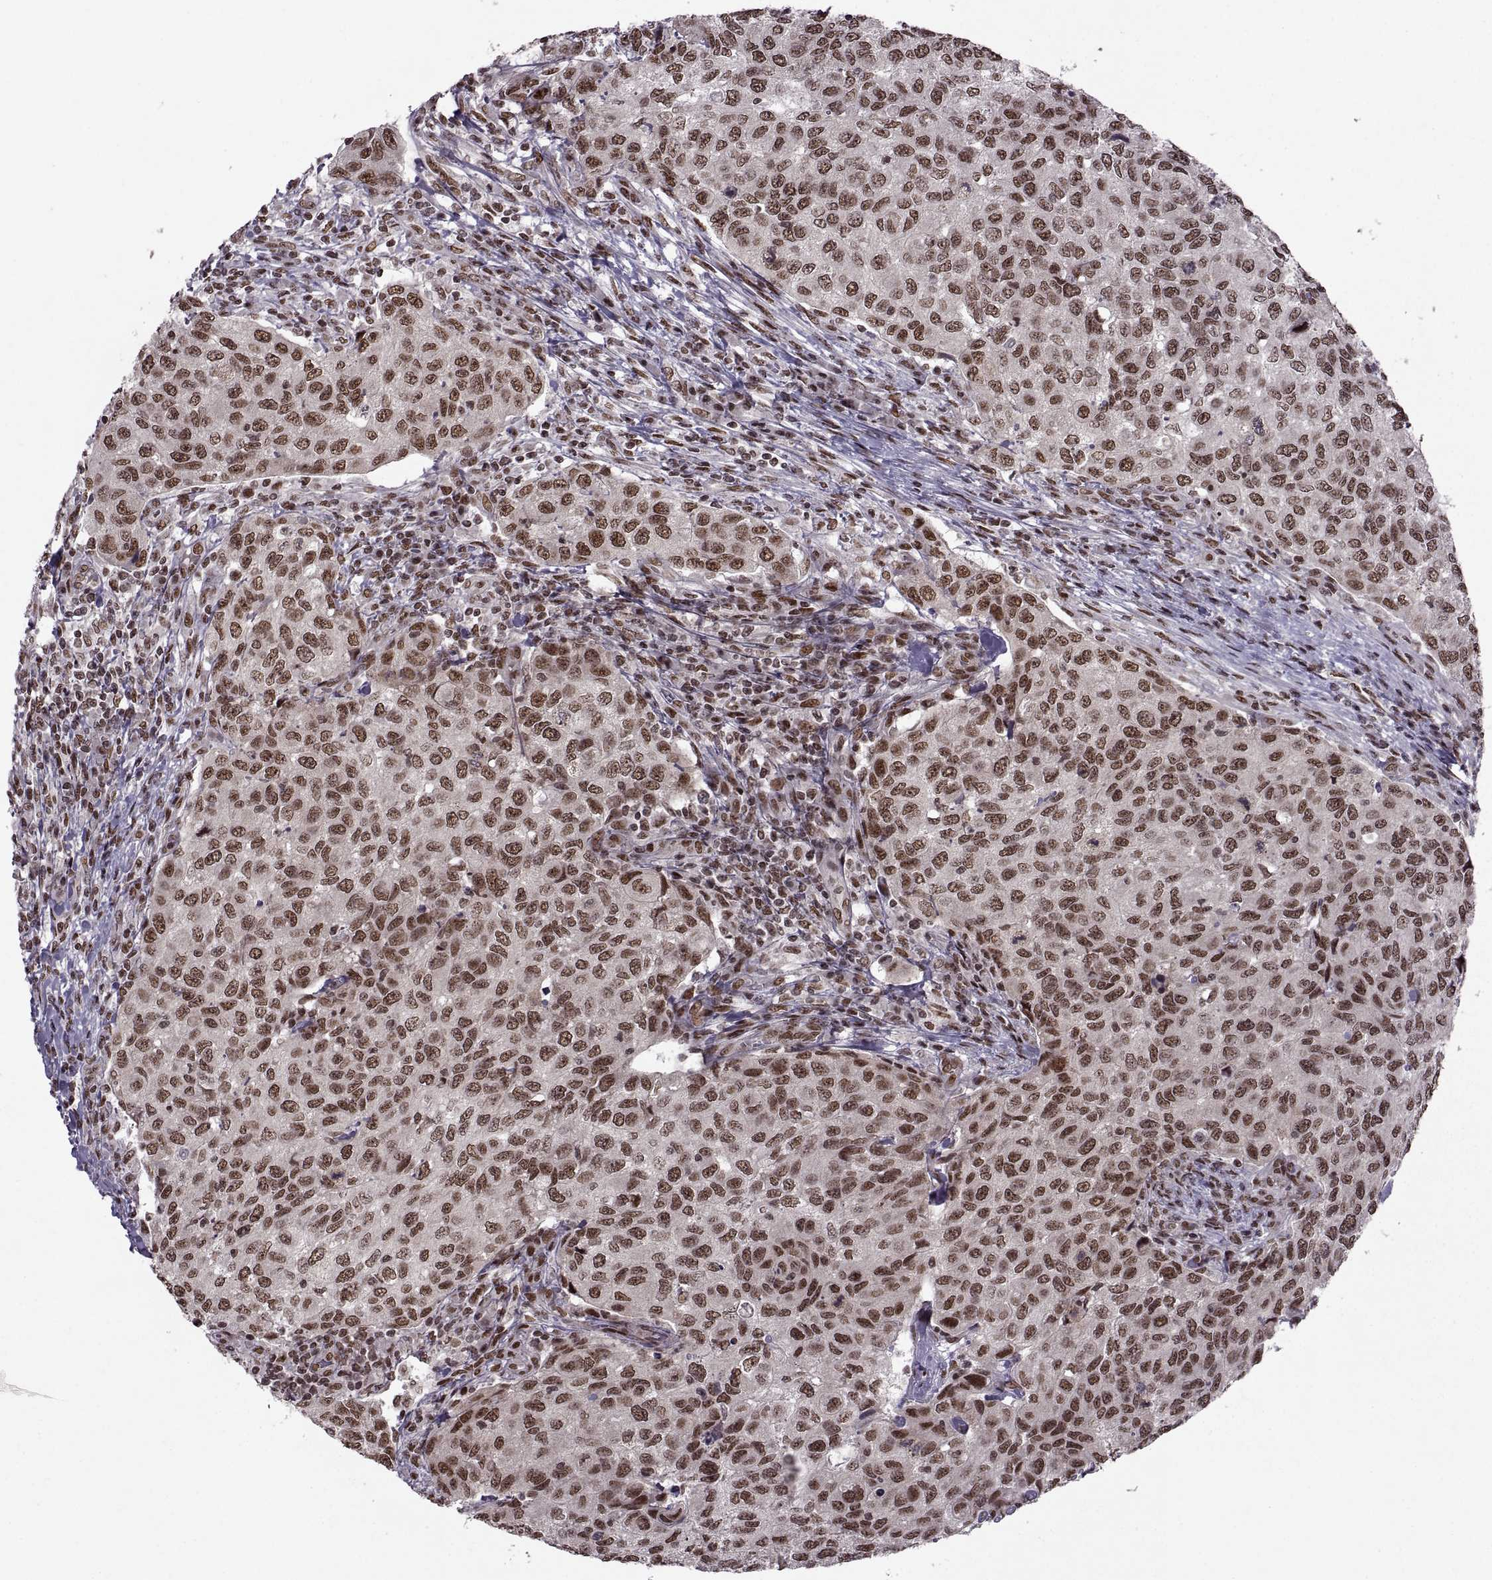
{"staining": {"intensity": "strong", "quantity": ">75%", "location": "nuclear"}, "tissue": "urothelial cancer", "cell_type": "Tumor cells", "image_type": "cancer", "snomed": [{"axis": "morphology", "description": "Urothelial carcinoma, High grade"}, {"axis": "topography", "description": "Urinary bladder"}], "caption": "Tumor cells display high levels of strong nuclear expression in approximately >75% of cells in human urothelial cancer.", "gene": "MT1E", "patient": {"sex": "female", "age": 78}}